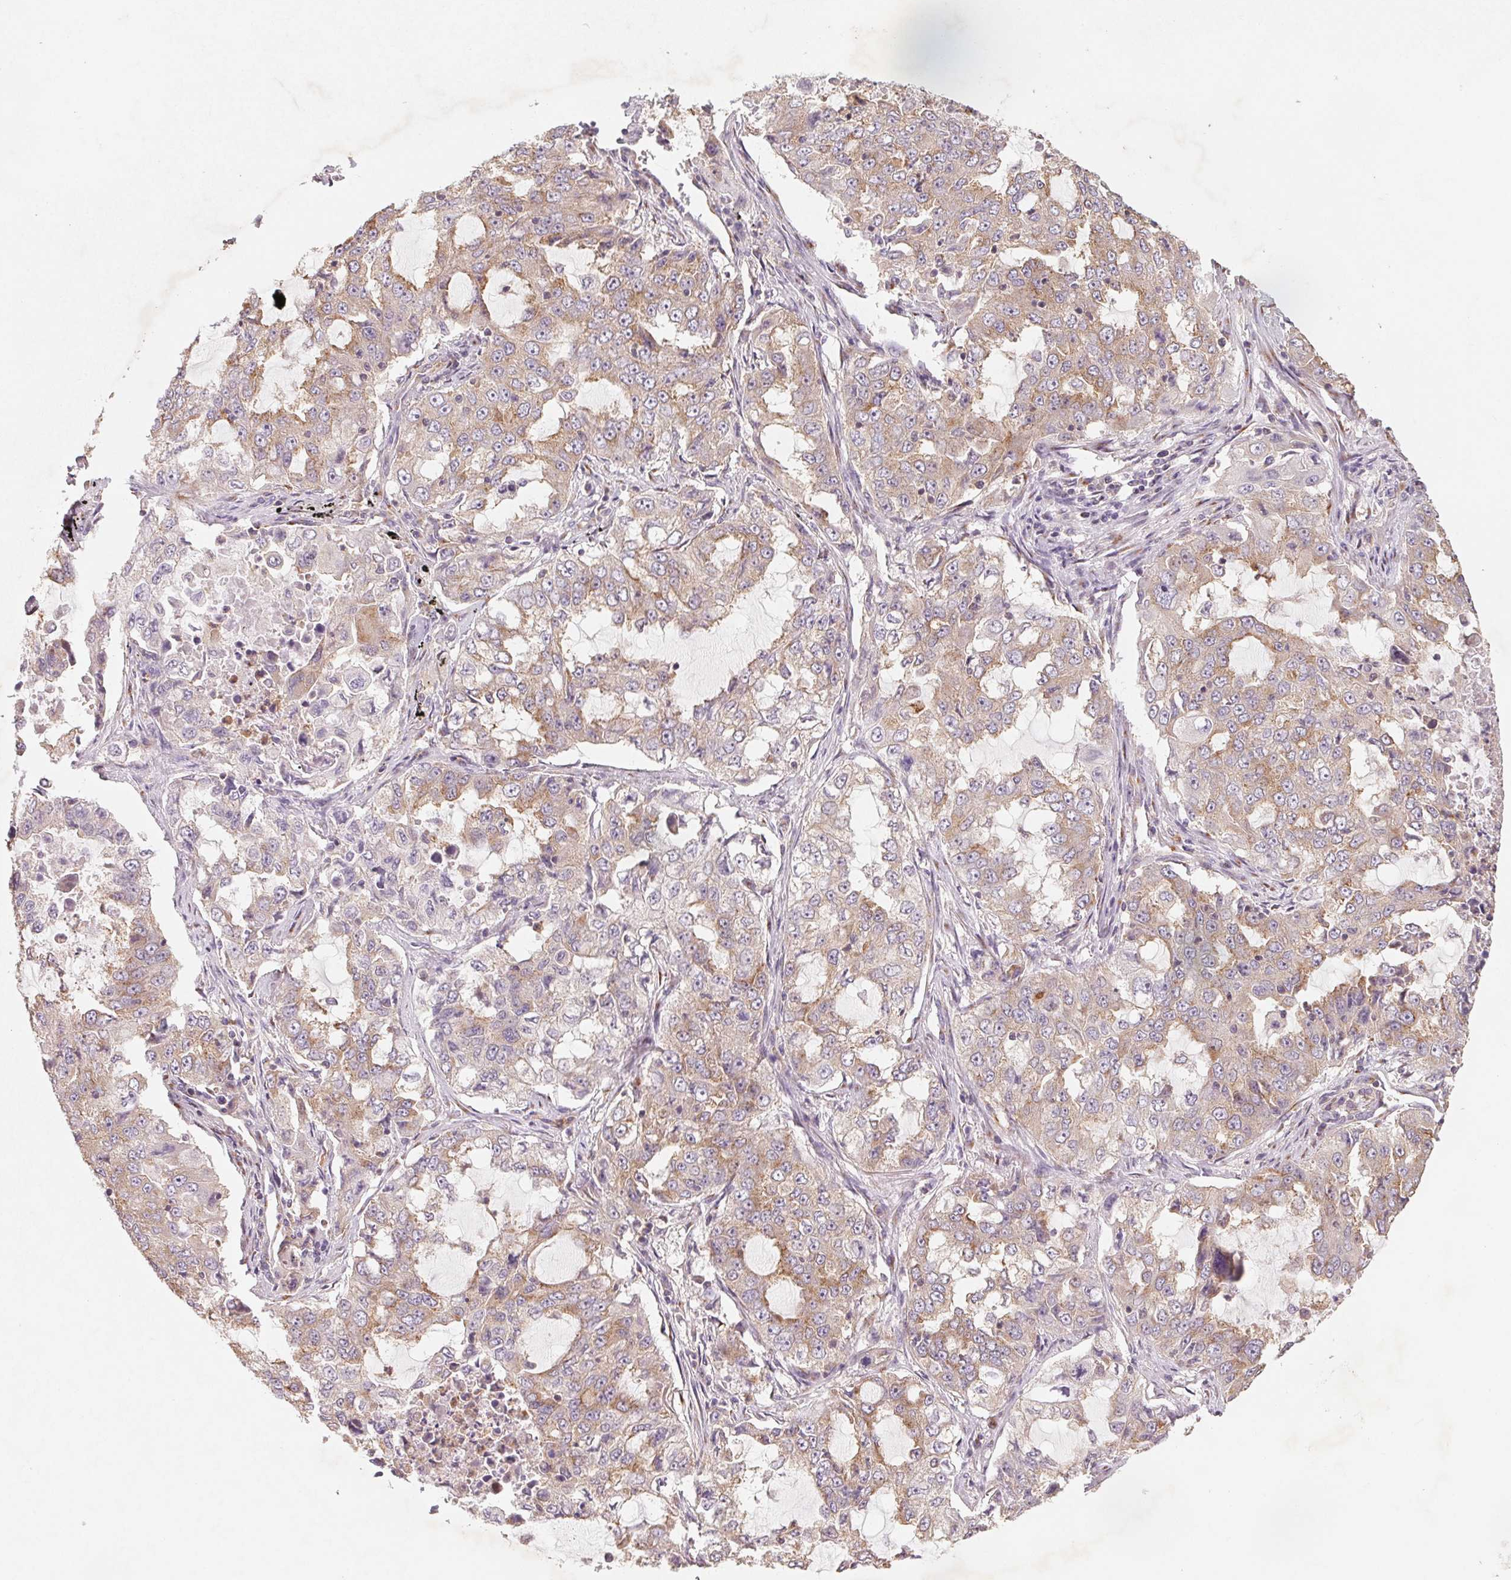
{"staining": {"intensity": "weak", "quantity": ">75%", "location": "cytoplasmic/membranous"}, "tissue": "lung cancer", "cell_type": "Tumor cells", "image_type": "cancer", "snomed": [{"axis": "morphology", "description": "Adenocarcinoma, NOS"}, {"axis": "topography", "description": "Lung"}], "caption": "Immunohistochemical staining of human lung cancer shows low levels of weak cytoplasmic/membranous protein expression in about >75% of tumor cells.", "gene": "AP1S1", "patient": {"sex": "female", "age": 61}}